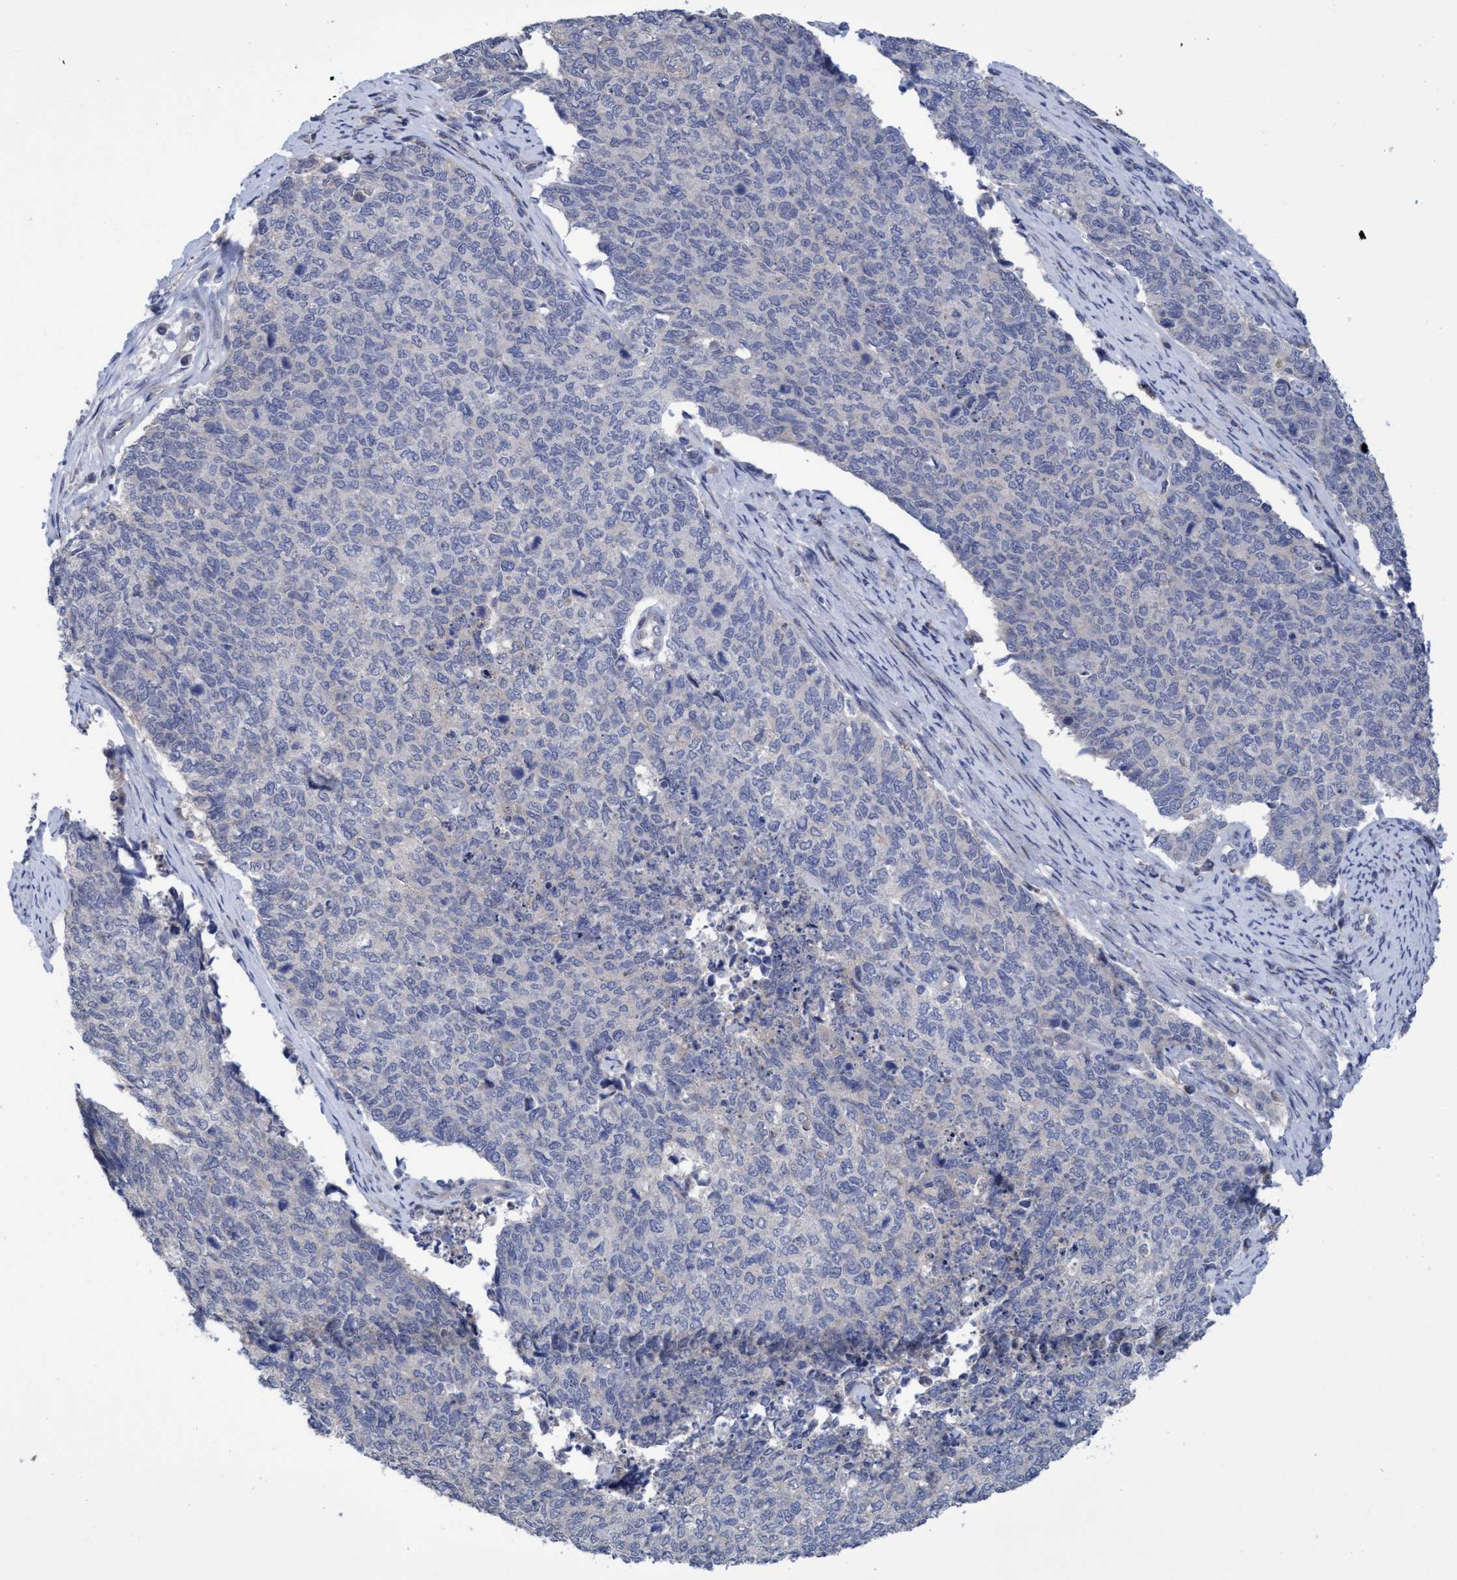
{"staining": {"intensity": "negative", "quantity": "none", "location": "none"}, "tissue": "cervical cancer", "cell_type": "Tumor cells", "image_type": "cancer", "snomed": [{"axis": "morphology", "description": "Squamous cell carcinoma, NOS"}, {"axis": "topography", "description": "Cervix"}], "caption": "High magnification brightfield microscopy of cervical cancer (squamous cell carcinoma) stained with DAB (3,3'-diaminobenzidine) (brown) and counterstained with hematoxylin (blue): tumor cells show no significant staining.", "gene": "SEMA4D", "patient": {"sex": "female", "age": 63}}